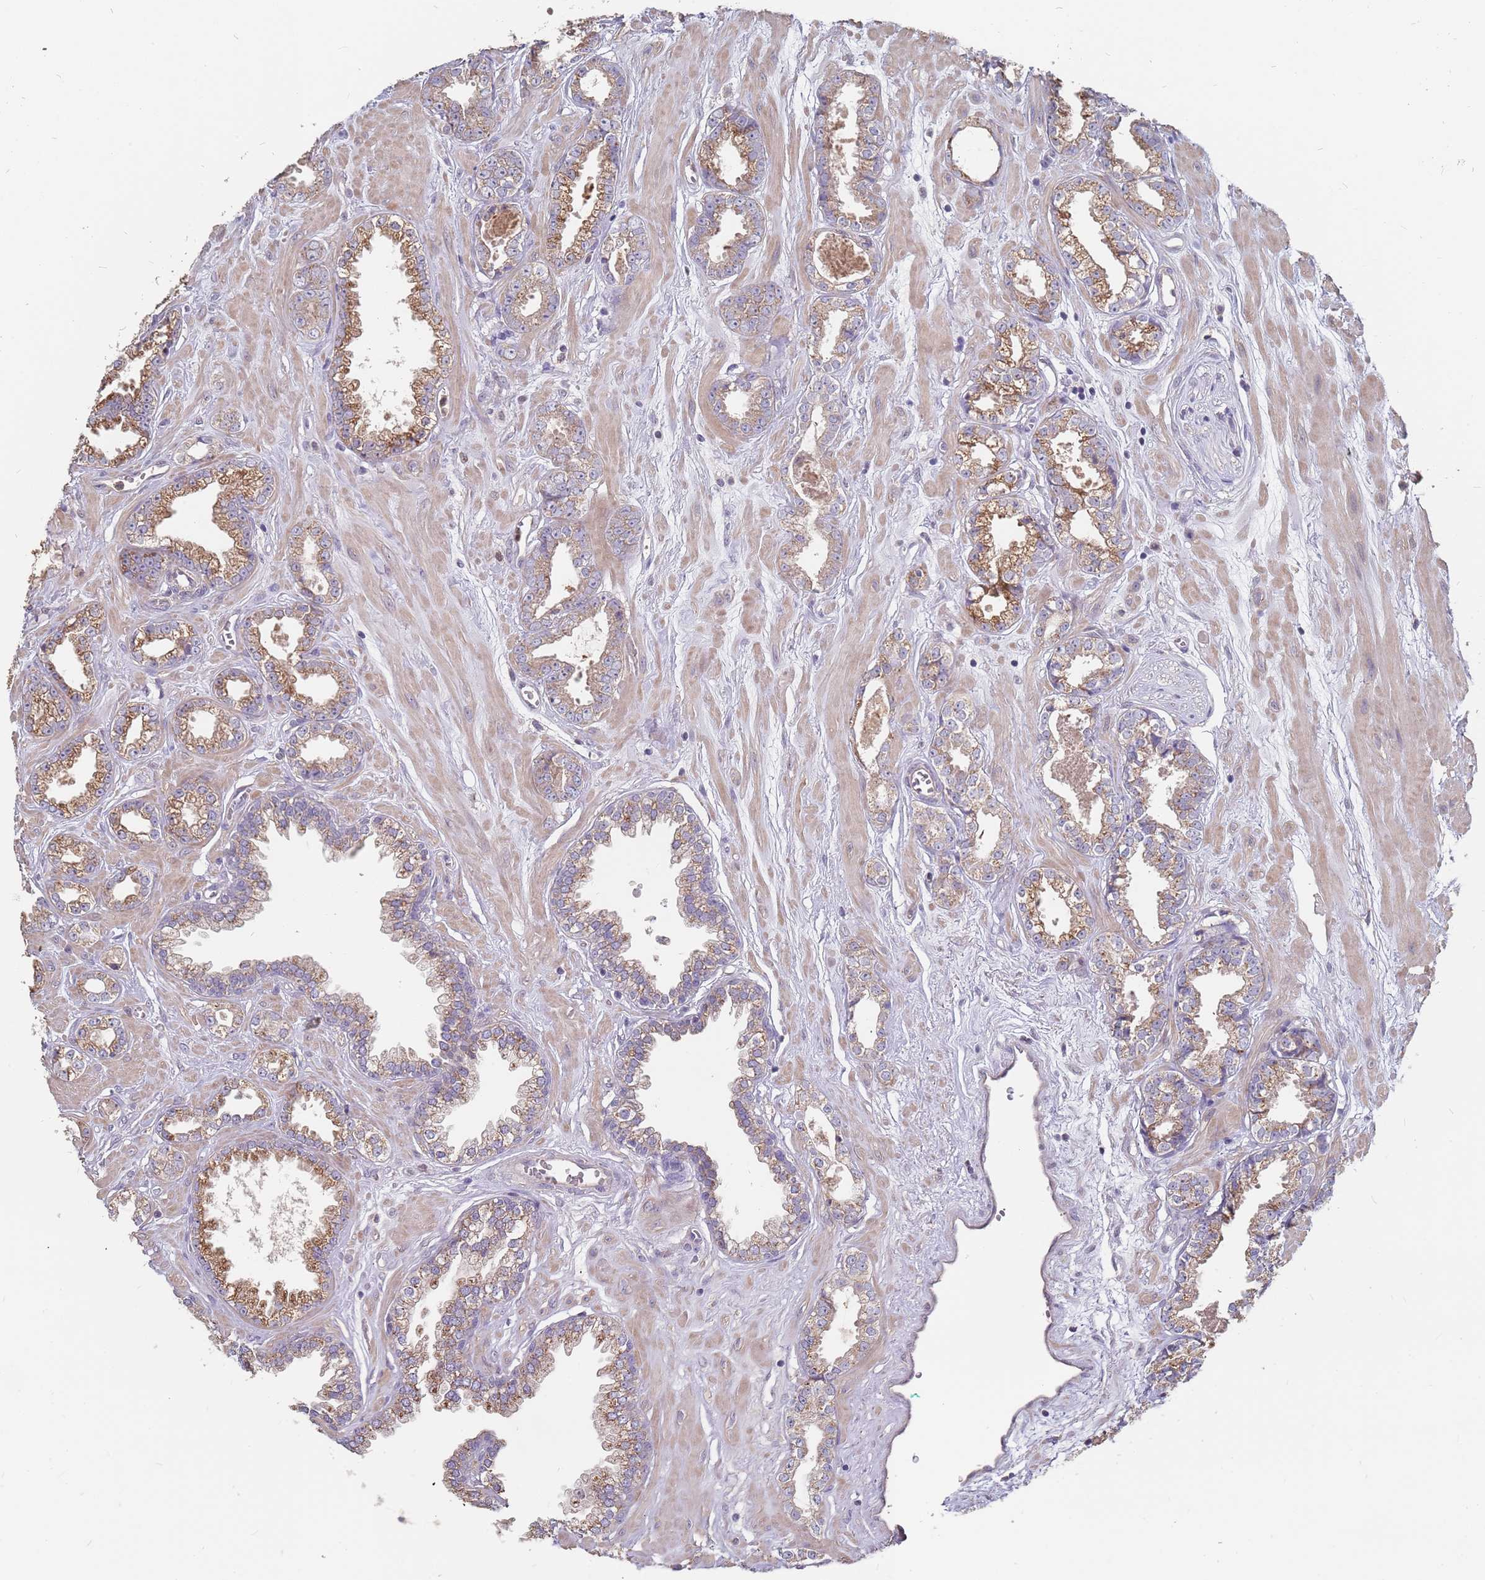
{"staining": {"intensity": "moderate", "quantity": "25%-75%", "location": "cytoplasmic/membranous"}, "tissue": "prostate cancer", "cell_type": "Tumor cells", "image_type": "cancer", "snomed": [{"axis": "morphology", "description": "Adenocarcinoma, Low grade"}, {"axis": "topography", "description": "Prostate"}], "caption": "High-magnification brightfield microscopy of prostate cancer stained with DAB (3,3'-diaminobenzidine) (brown) and counterstained with hematoxylin (blue). tumor cells exhibit moderate cytoplasmic/membranous staining is present in about25%-75% of cells.", "gene": "TCEANC2", "patient": {"sex": "male", "age": 60}}